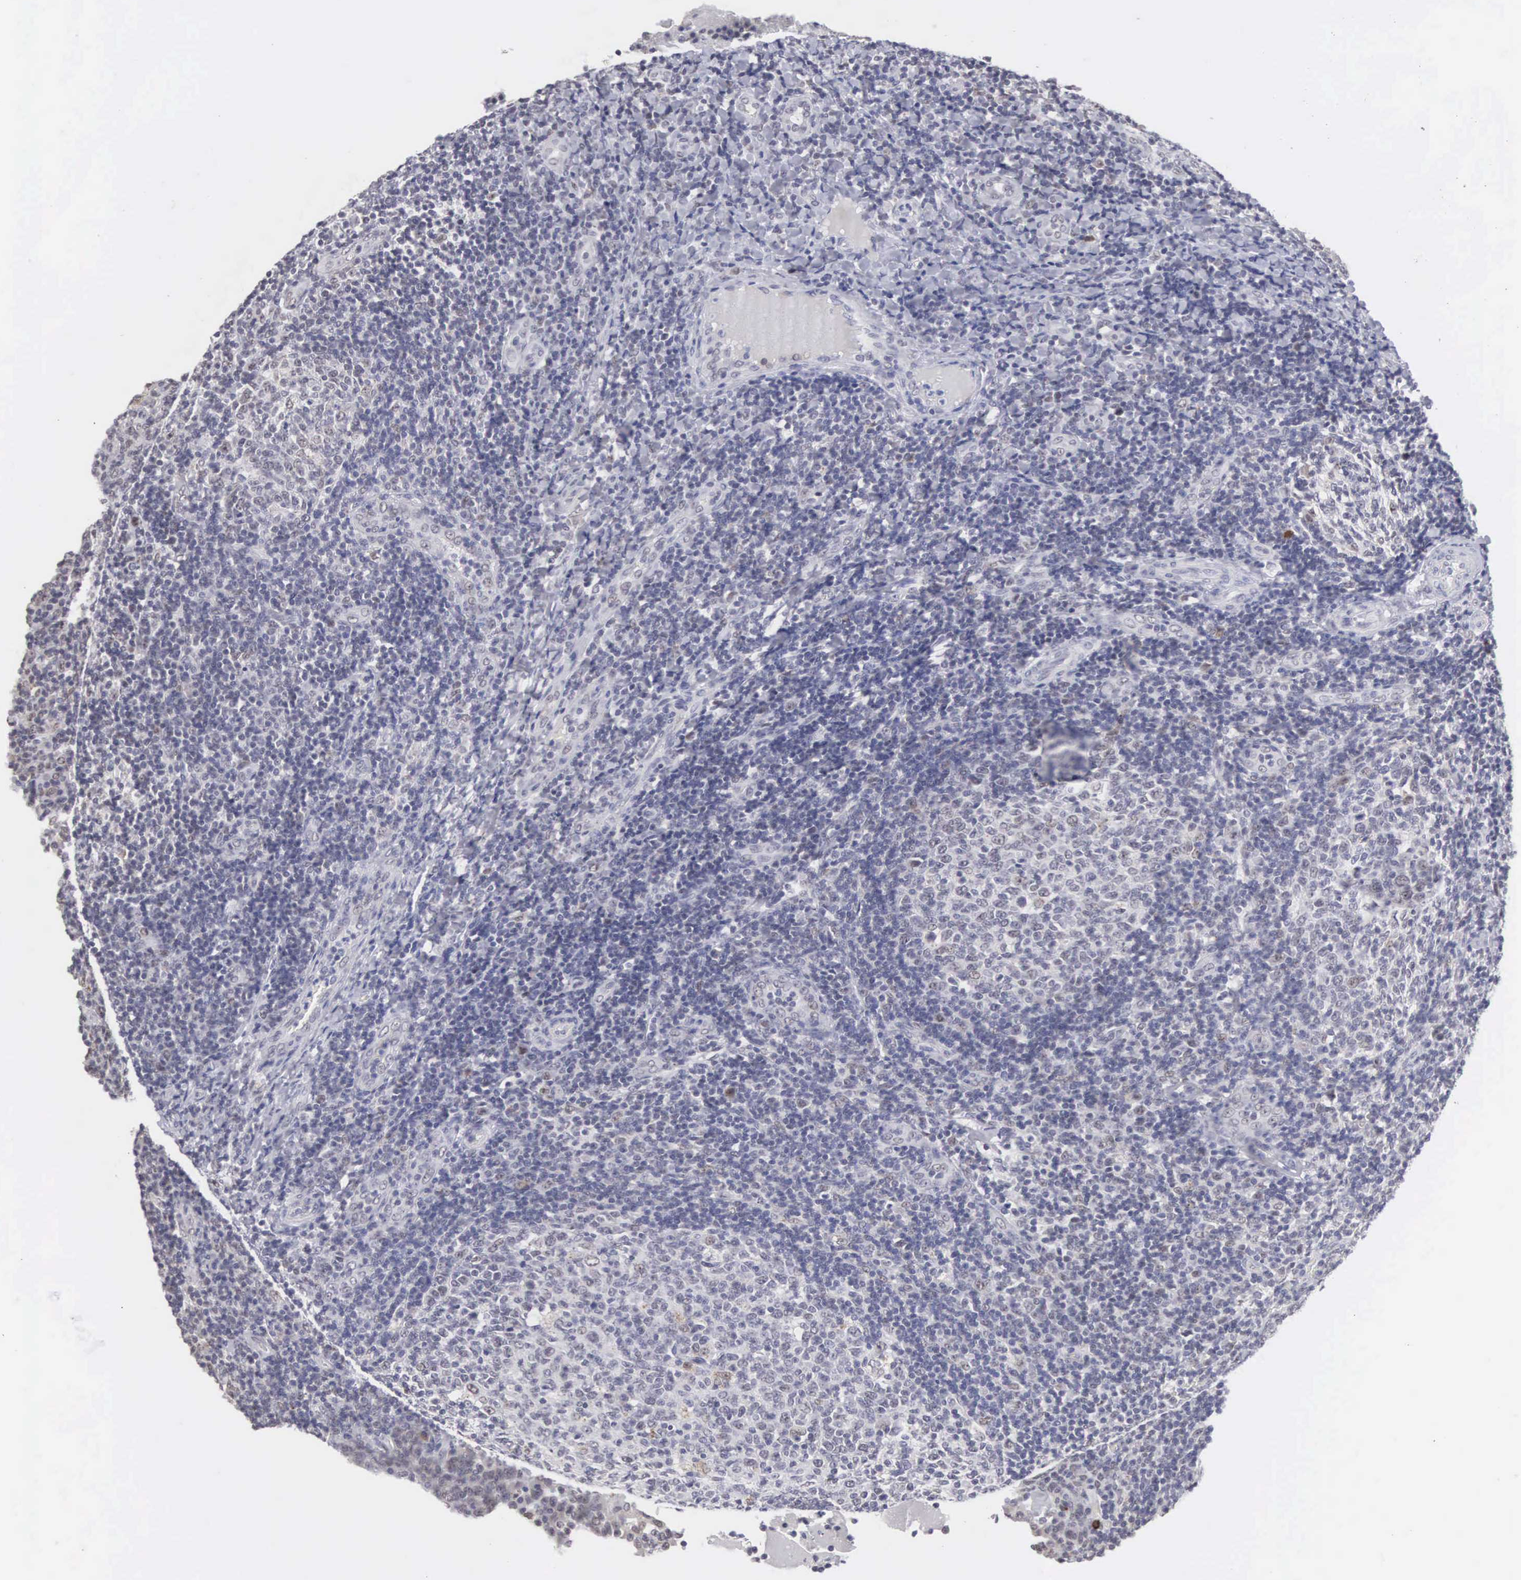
{"staining": {"intensity": "weak", "quantity": "<25%", "location": "nuclear"}, "tissue": "tonsil", "cell_type": "Germinal center cells", "image_type": "normal", "snomed": [{"axis": "morphology", "description": "Normal tissue, NOS"}, {"axis": "topography", "description": "Tonsil"}], "caption": "Protein analysis of benign tonsil shows no significant staining in germinal center cells. (Brightfield microscopy of DAB (3,3'-diaminobenzidine) IHC at high magnification).", "gene": "MNAT1", "patient": {"sex": "female", "age": 3}}